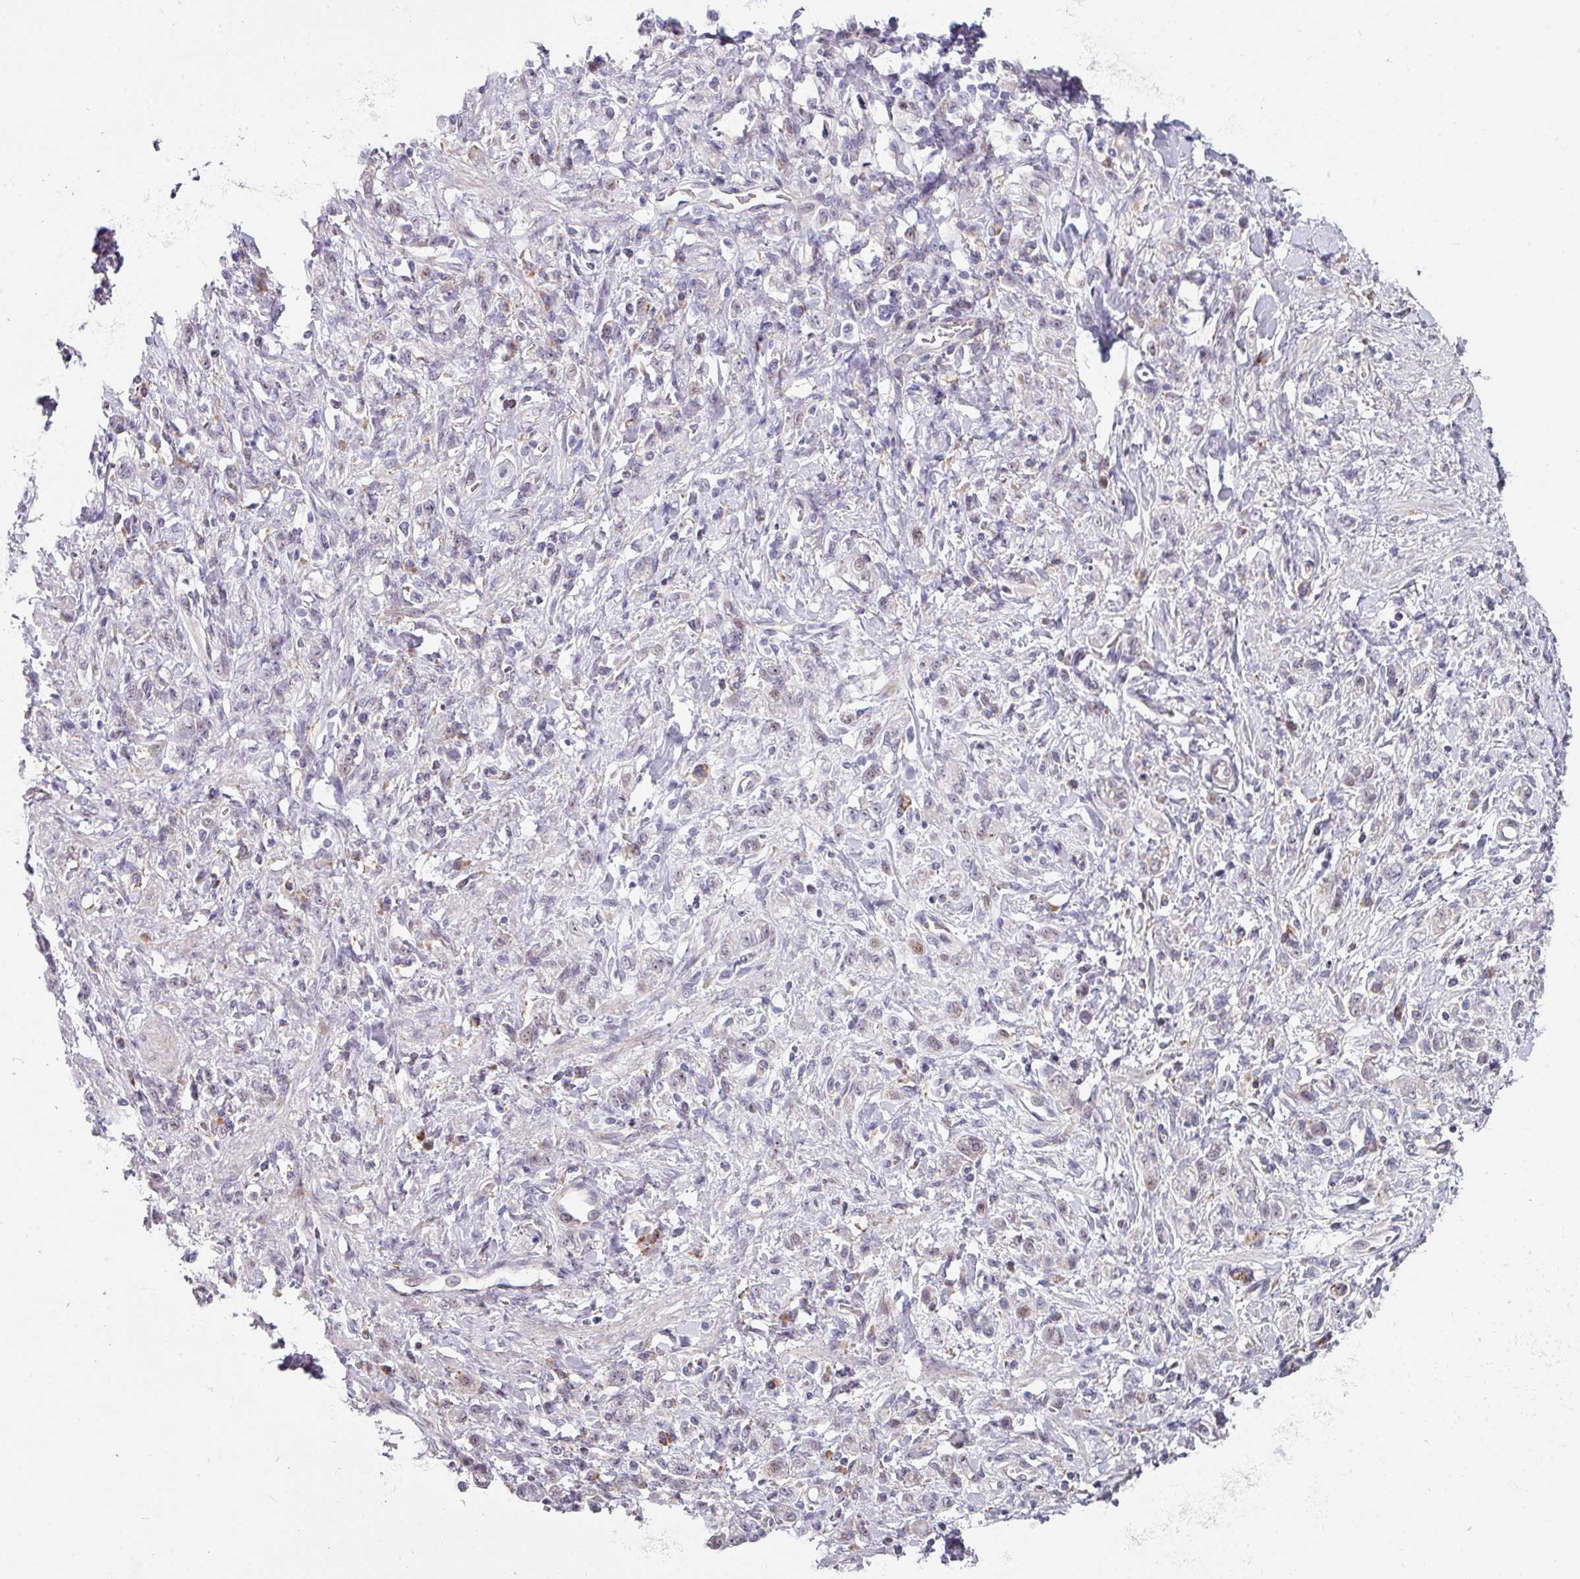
{"staining": {"intensity": "negative", "quantity": "none", "location": "none"}, "tissue": "stomach cancer", "cell_type": "Tumor cells", "image_type": "cancer", "snomed": [{"axis": "morphology", "description": "Adenocarcinoma, NOS"}, {"axis": "topography", "description": "Stomach"}], "caption": "Immunohistochemistry photomicrograph of neoplastic tissue: human adenocarcinoma (stomach) stained with DAB (3,3'-diaminobenzidine) demonstrates no significant protein positivity in tumor cells. Nuclei are stained in blue.", "gene": "BMS1", "patient": {"sex": "male", "age": 77}}